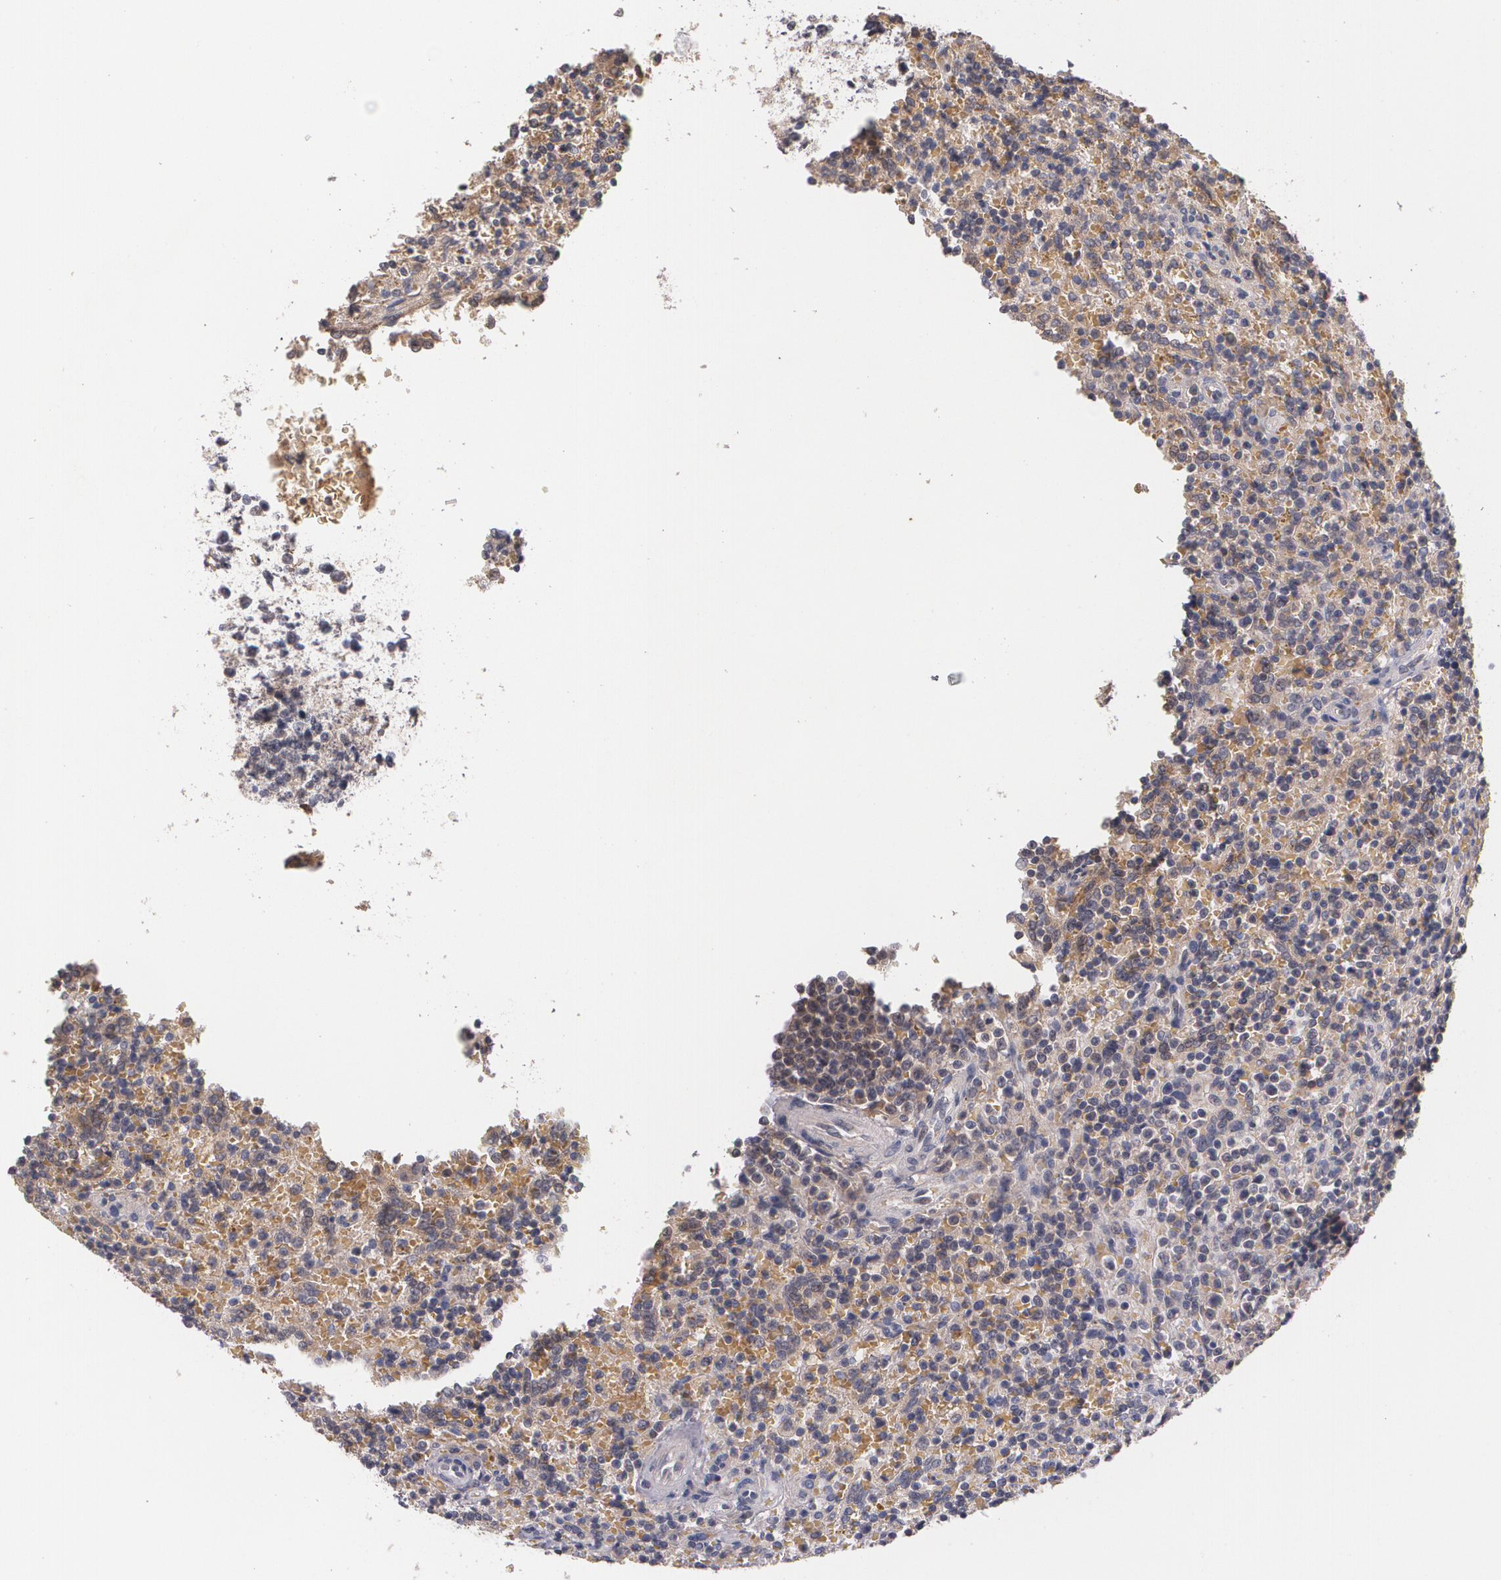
{"staining": {"intensity": "weak", "quantity": "25%-75%", "location": "cytoplasmic/membranous"}, "tissue": "lymphoma", "cell_type": "Tumor cells", "image_type": "cancer", "snomed": [{"axis": "morphology", "description": "Malignant lymphoma, non-Hodgkin's type, Low grade"}, {"axis": "topography", "description": "Spleen"}], "caption": "Lymphoma was stained to show a protein in brown. There is low levels of weak cytoplasmic/membranous positivity in approximately 25%-75% of tumor cells.", "gene": "IFNGR2", "patient": {"sex": "male", "age": 67}}